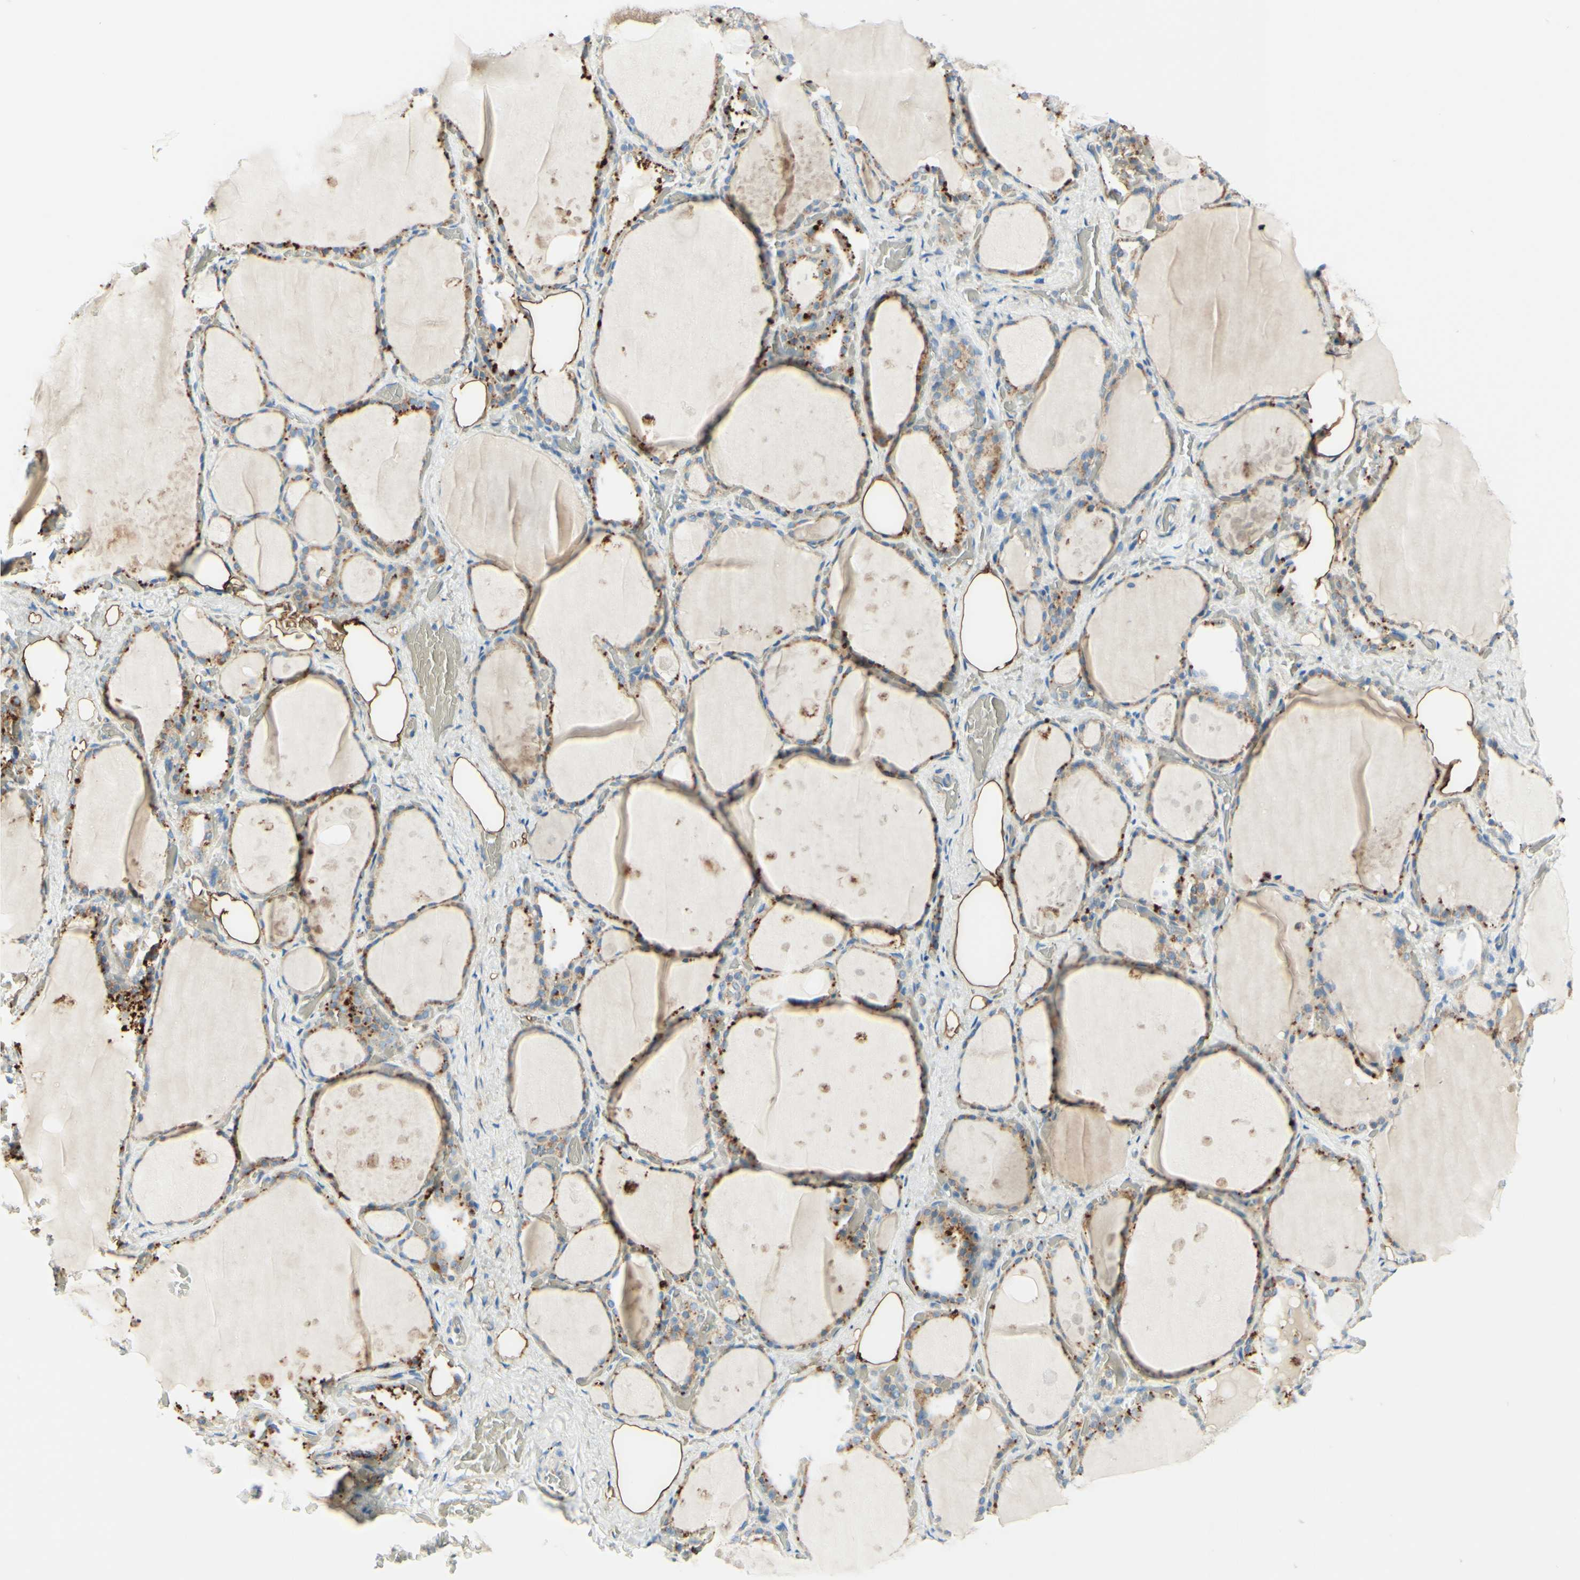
{"staining": {"intensity": "strong", "quantity": "25%-75%", "location": "cytoplasmic/membranous"}, "tissue": "thyroid gland", "cell_type": "Glandular cells", "image_type": "normal", "snomed": [{"axis": "morphology", "description": "Normal tissue, NOS"}, {"axis": "topography", "description": "Thyroid gland"}], "caption": "IHC histopathology image of unremarkable thyroid gland: thyroid gland stained using IHC shows high levels of strong protein expression localized specifically in the cytoplasmic/membranous of glandular cells, appearing as a cytoplasmic/membranous brown color.", "gene": "ARMC10", "patient": {"sex": "male", "age": 61}}